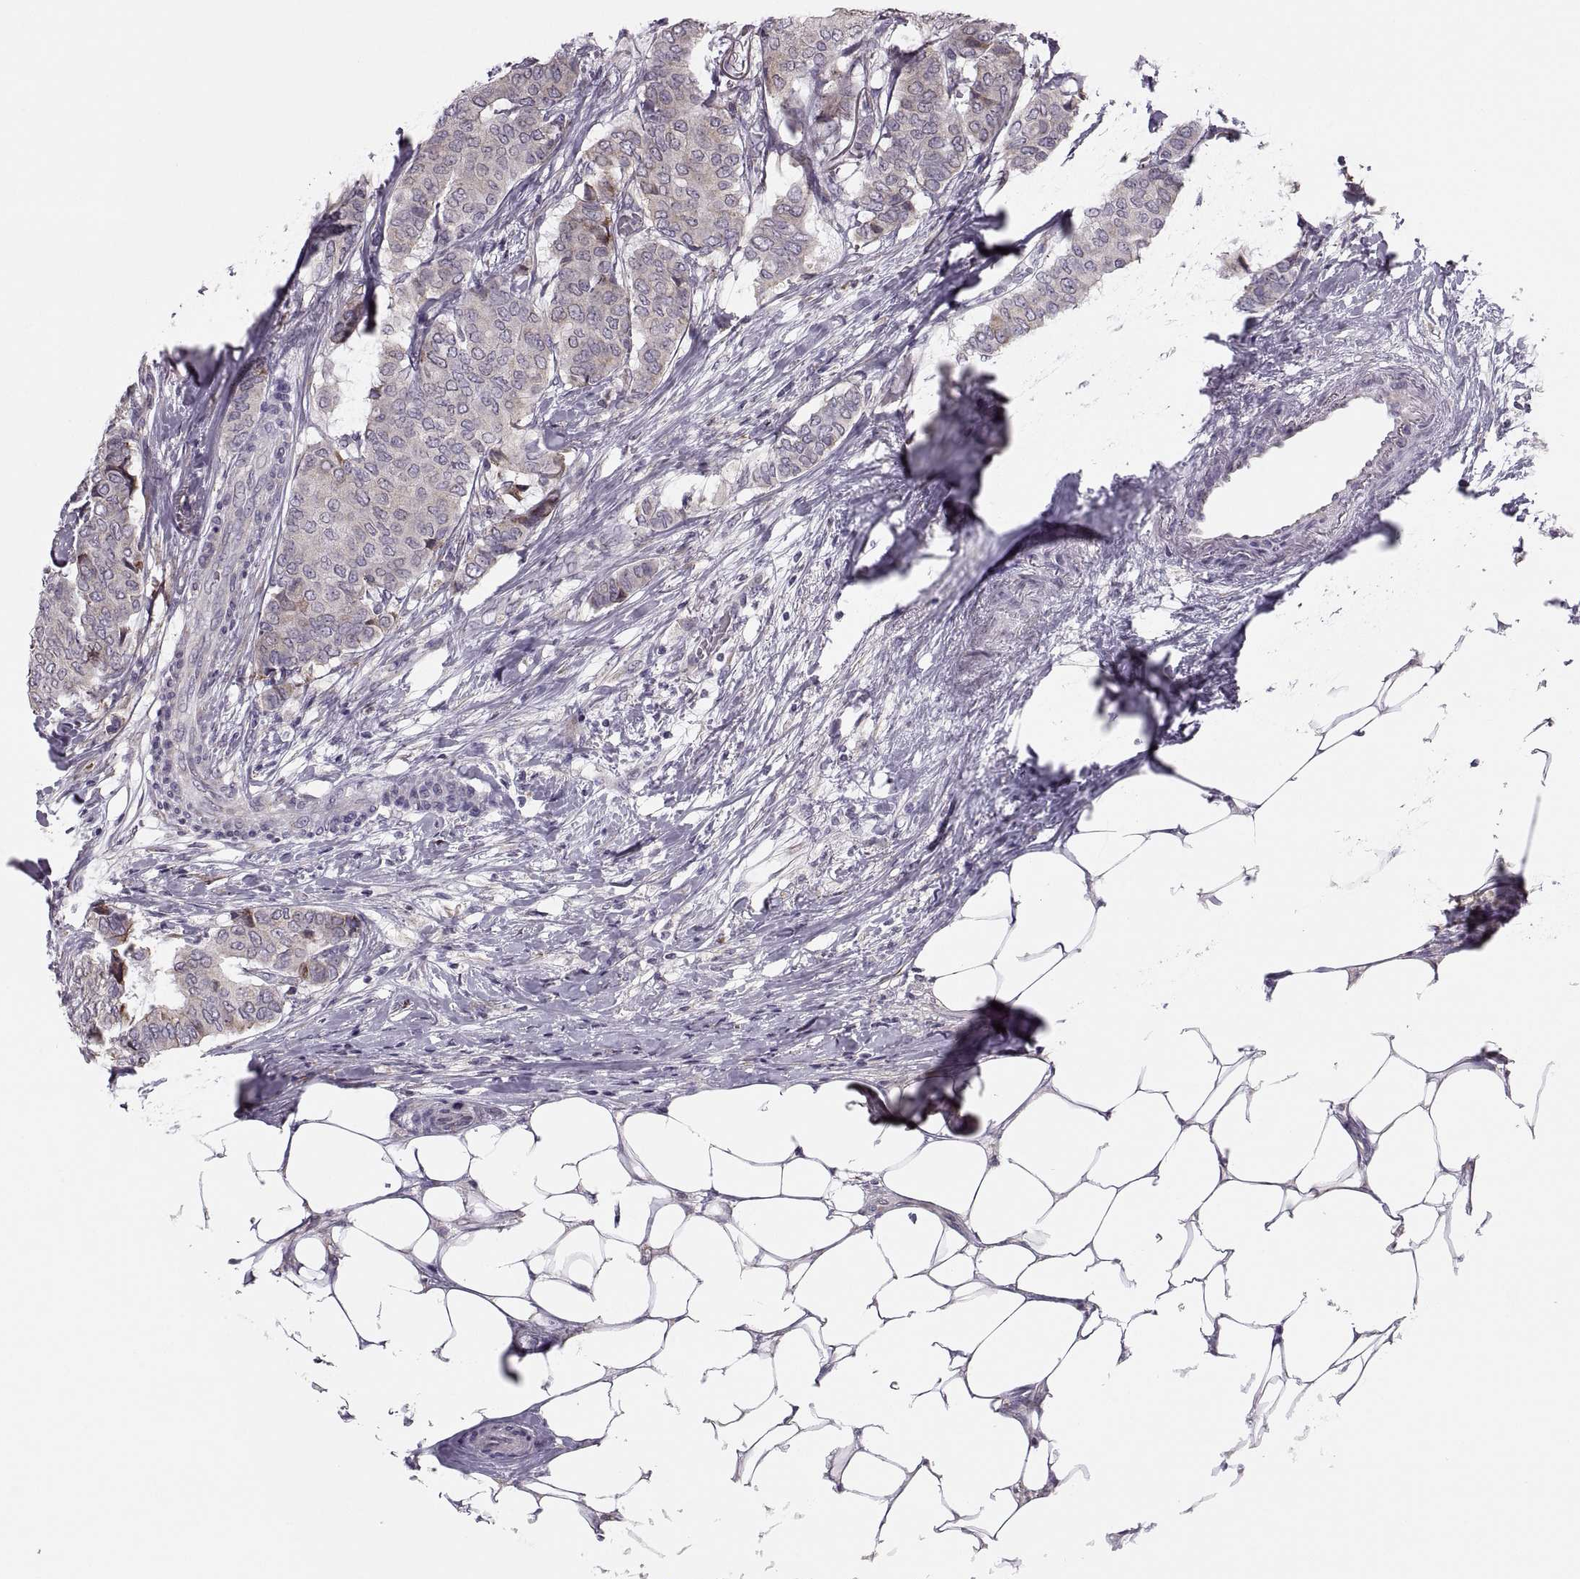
{"staining": {"intensity": "weak", "quantity": "<25%", "location": "cytoplasmic/membranous"}, "tissue": "breast cancer", "cell_type": "Tumor cells", "image_type": "cancer", "snomed": [{"axis": "morphology", "description": "Duct carcinoma"}, {"axis": "topography", "description": "Breast"}], "caption": "Tumor cells show no significant positivity in breast infiltrating ductal carcinoma.", "gene": "LETM2", "patient": {"sex": "female", "age": 75}}